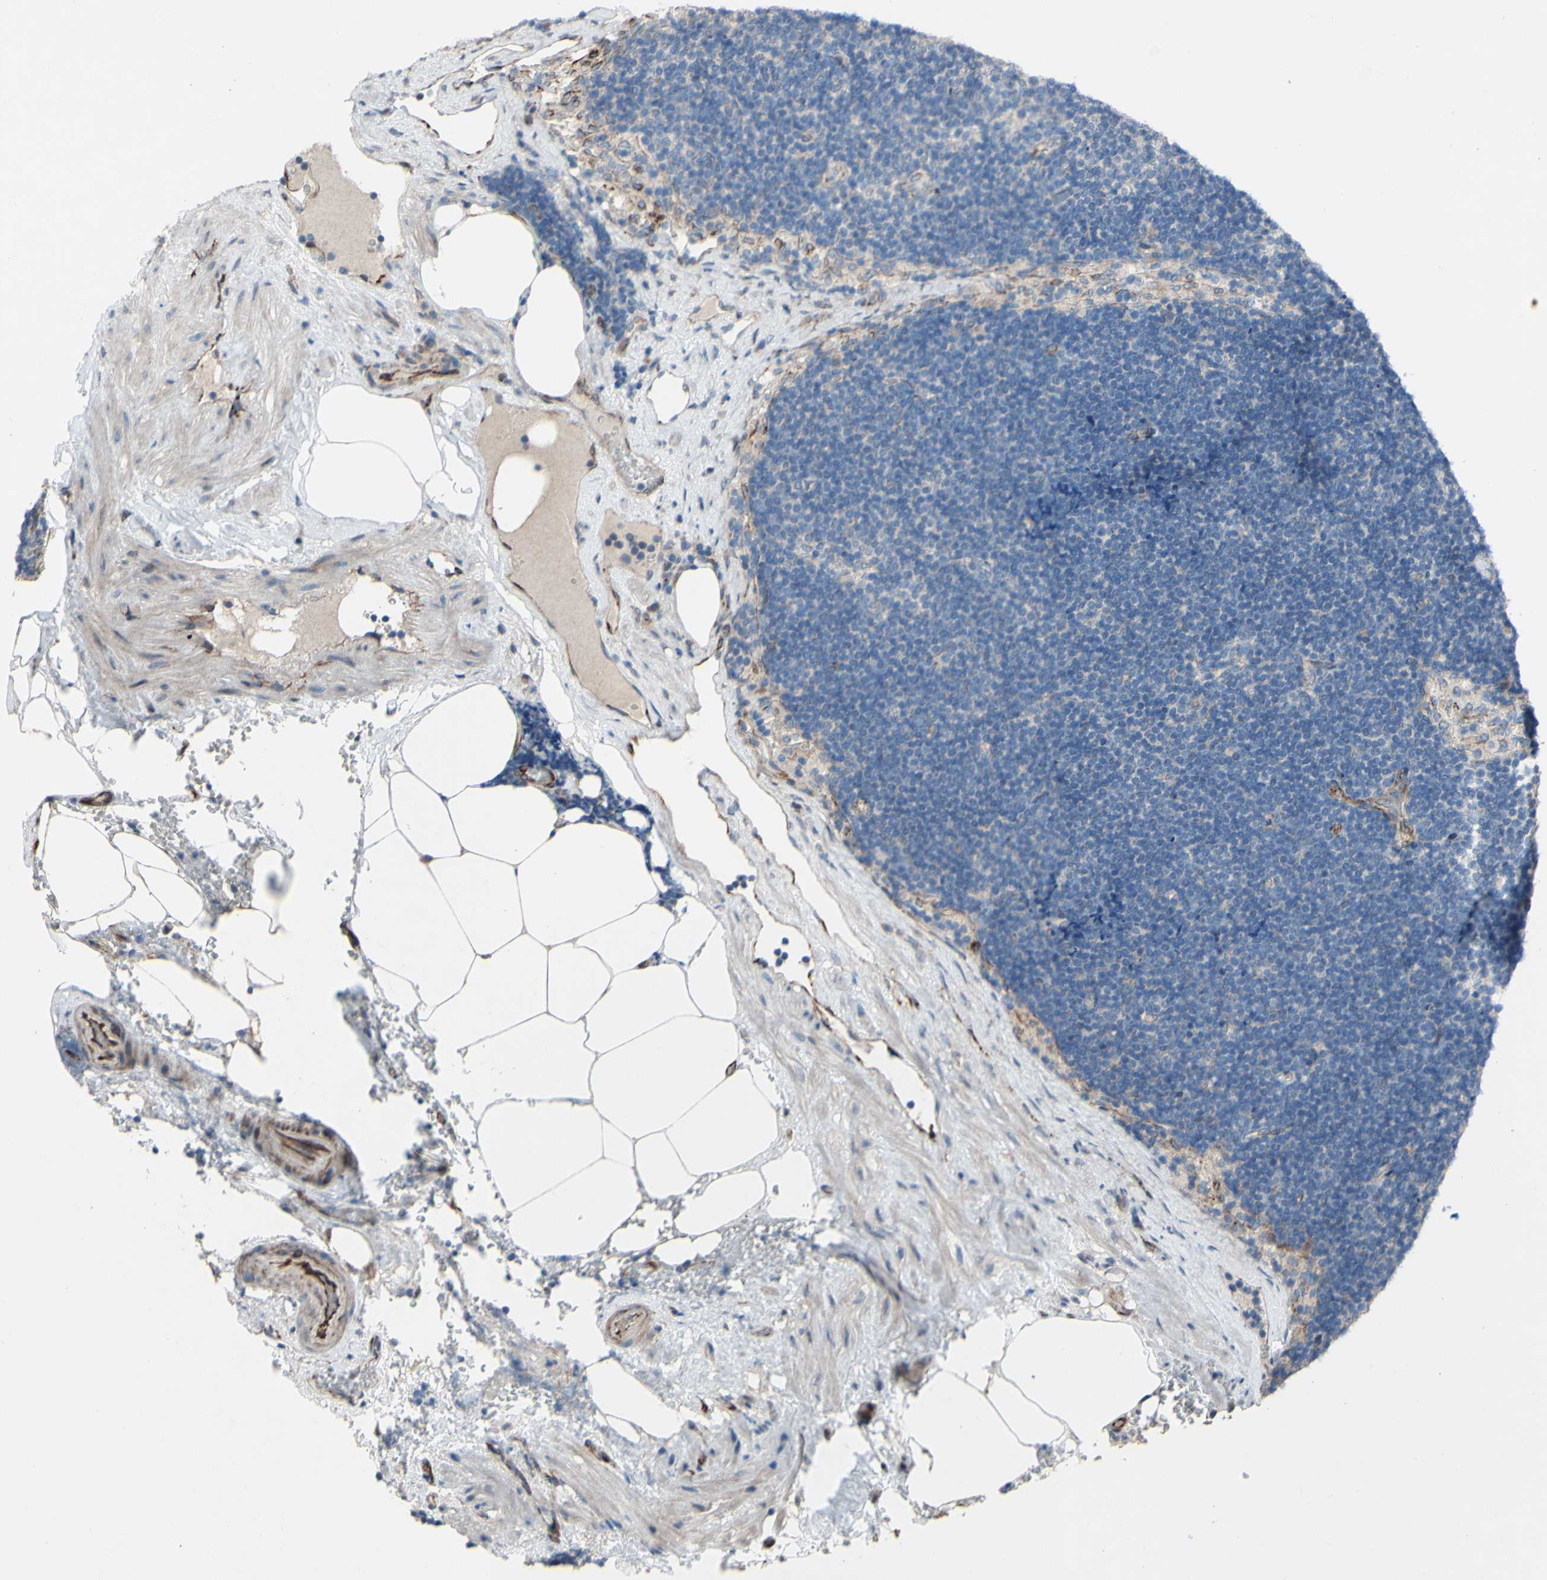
{"staining": {"intensity": "weak", "quantity": "<25%", "location": "cytoplasmic/membranous"}, "tissue": "lymph node", "cell_type": "Germinal center cells", "image_type": "normal", "snomed": [{"axis": "morphology", "description": "Normal tissue, NOS"}, {"axis": "topography", "description": "Lymph node"}], "caption": "The image shows no significant positivity in germinal center cells of lymph node. (DAB immunohistochemistry, high magnification).", "gene": "CDCP1", "patient": {"sex": "male", "age": 63}}